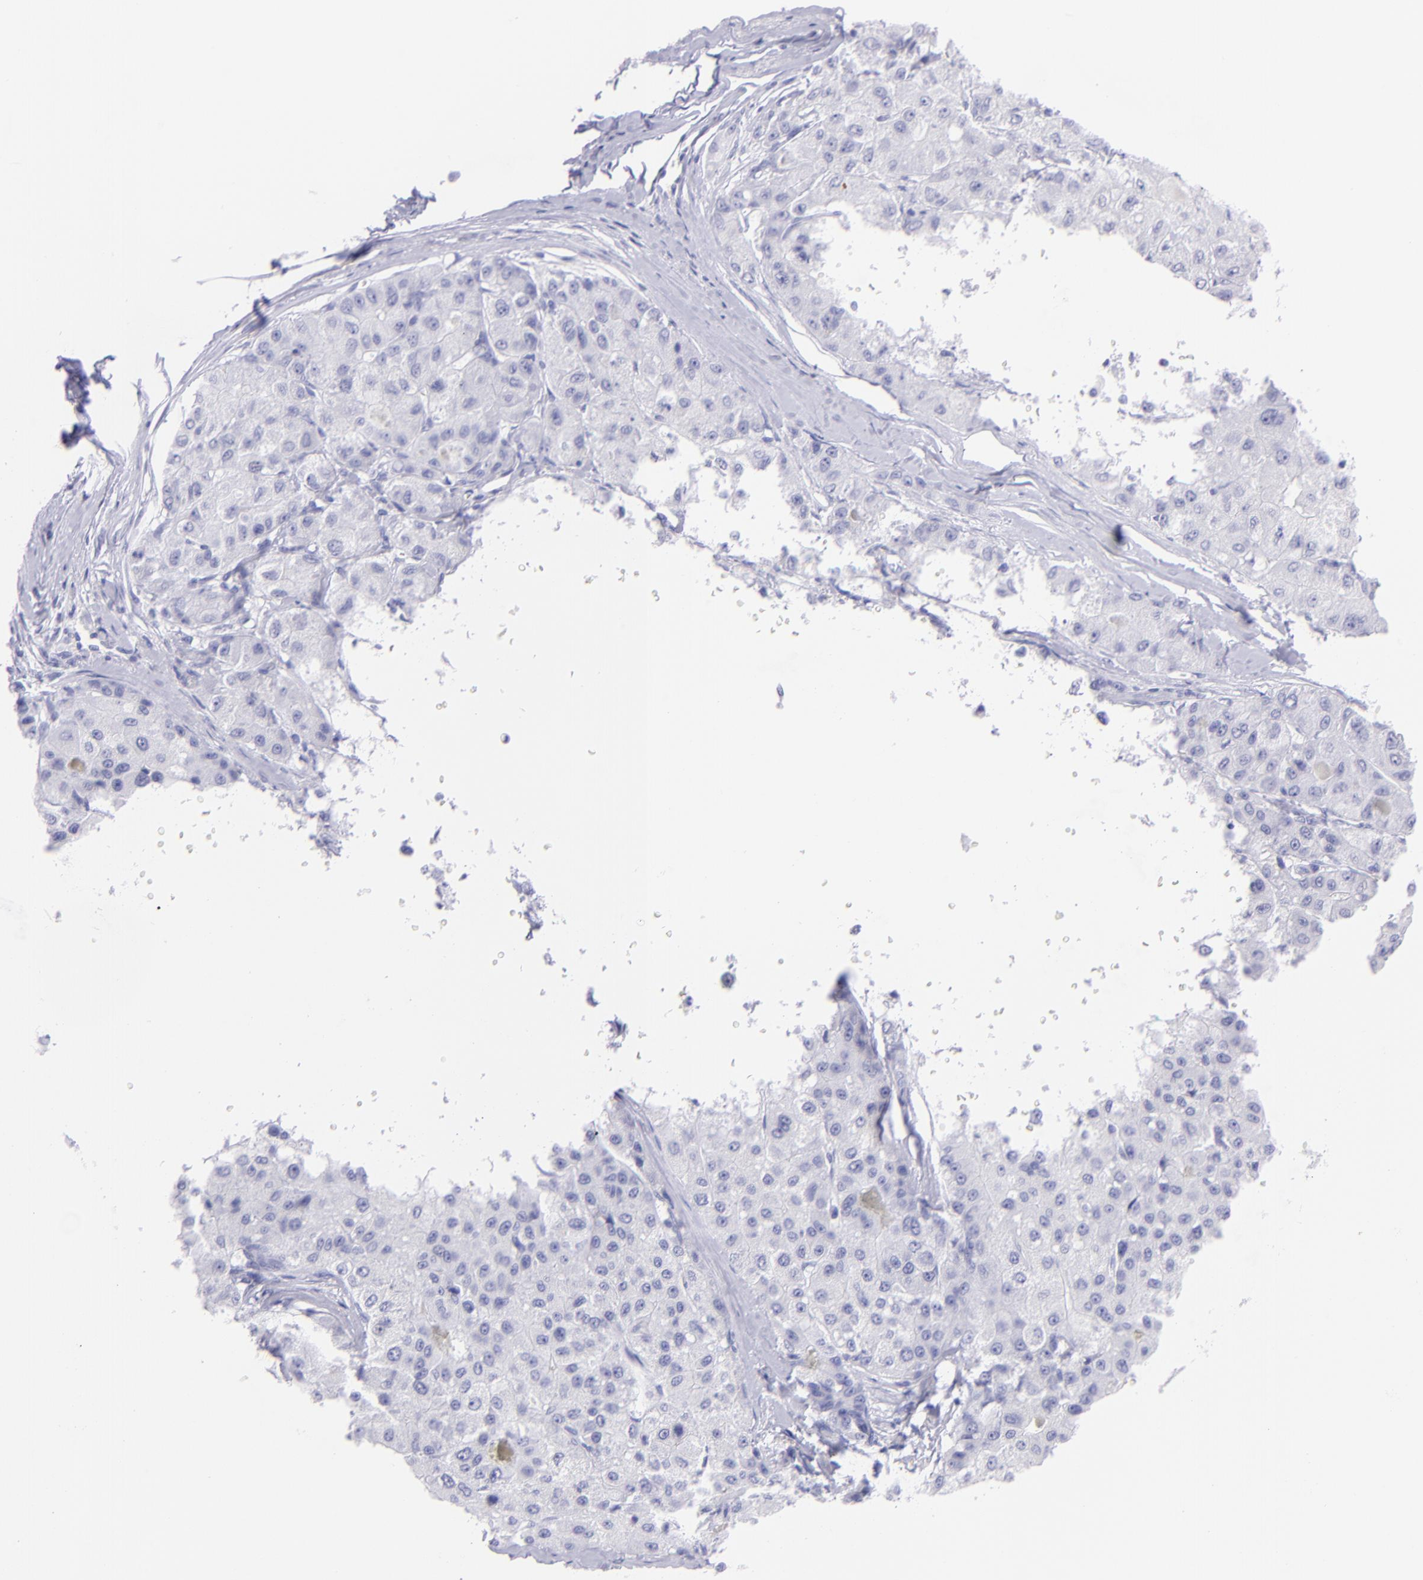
{"staining": {"intensity": "negative", "quantity": "none", "location": "none"}, "tissue": "liver cancer", "cell_type": "Tumor cells", "image_type": "cancer", "snomed": [{"axis": "morphology", "description": "Carcinoma, Hepatocellular, NOS"}, {"axis": "topography", "description": "Liver"}], "caption": "An immunohistochemistry image of hepatocellular carcinoma (liver) is shown. There is no staining in tumor cells of hepatocellular carcinoma (liver).", "gene": "PIP", "patient": {"sex": "male", "age": 80}}